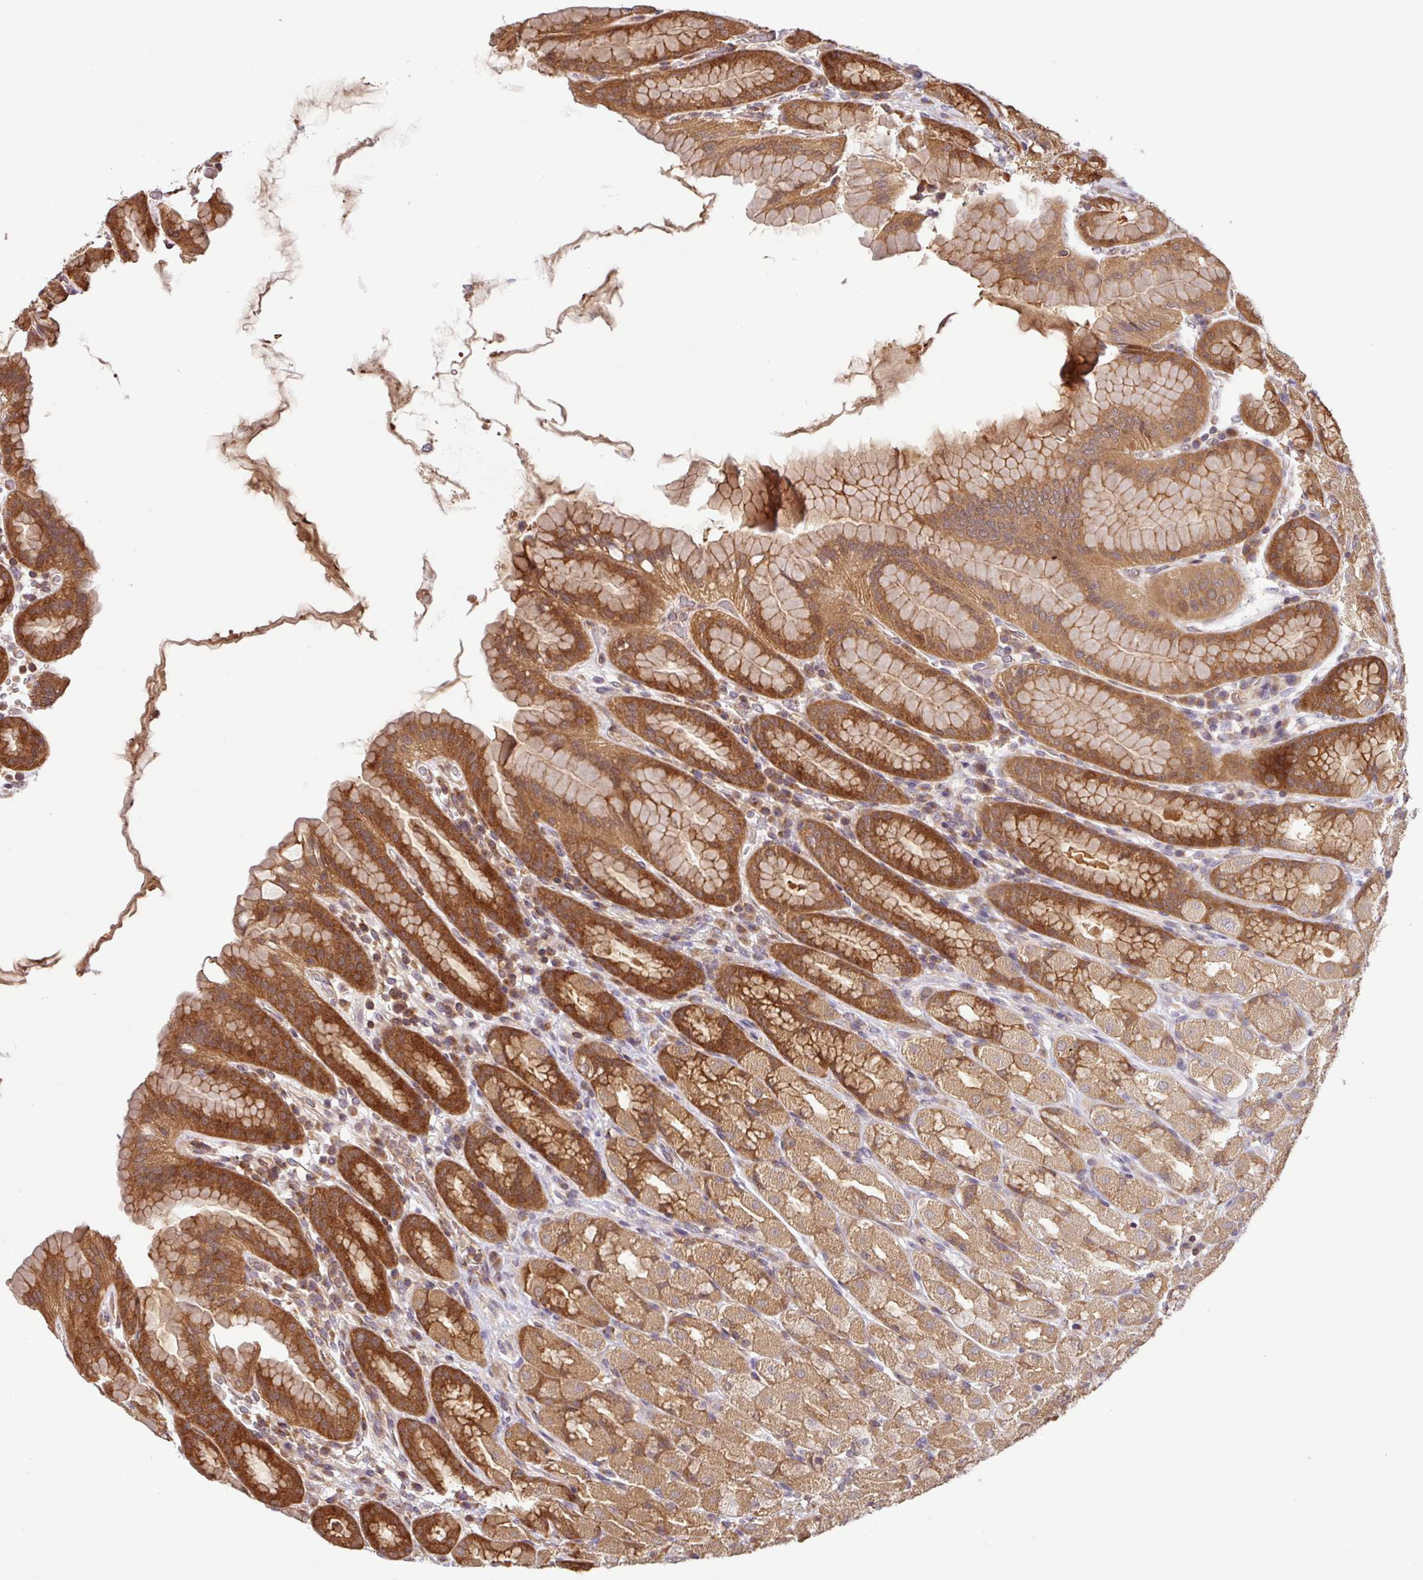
{"staining": {"intensity": "moderate", "quantity": ">75%", "location": "cytoplasmic/membranous"}, "tissue": "stomach", "cell_type": "Glandular cells", "image_type": "normal", "snomed": [{"axis": "morphology", "description": "Normal tissue, NOS"}, {"axis": "topography", "description": "Stomach, upper"}, {"axis": "topography", "description": "Stomach"}], "caption": "A high-resolution micrograph shows immunohistochemistry (IHC) staining of normal stomach, which demonstrates moderate cytoplasmic/membranous expression in approximately >75% of glandular cells. (DAB (3,3'-diaminobenzidine) IHC, brown staining for protein, blue staining for nuclei).", "gene": "SHB", "patient": {"sex": "male", "age": 68}}